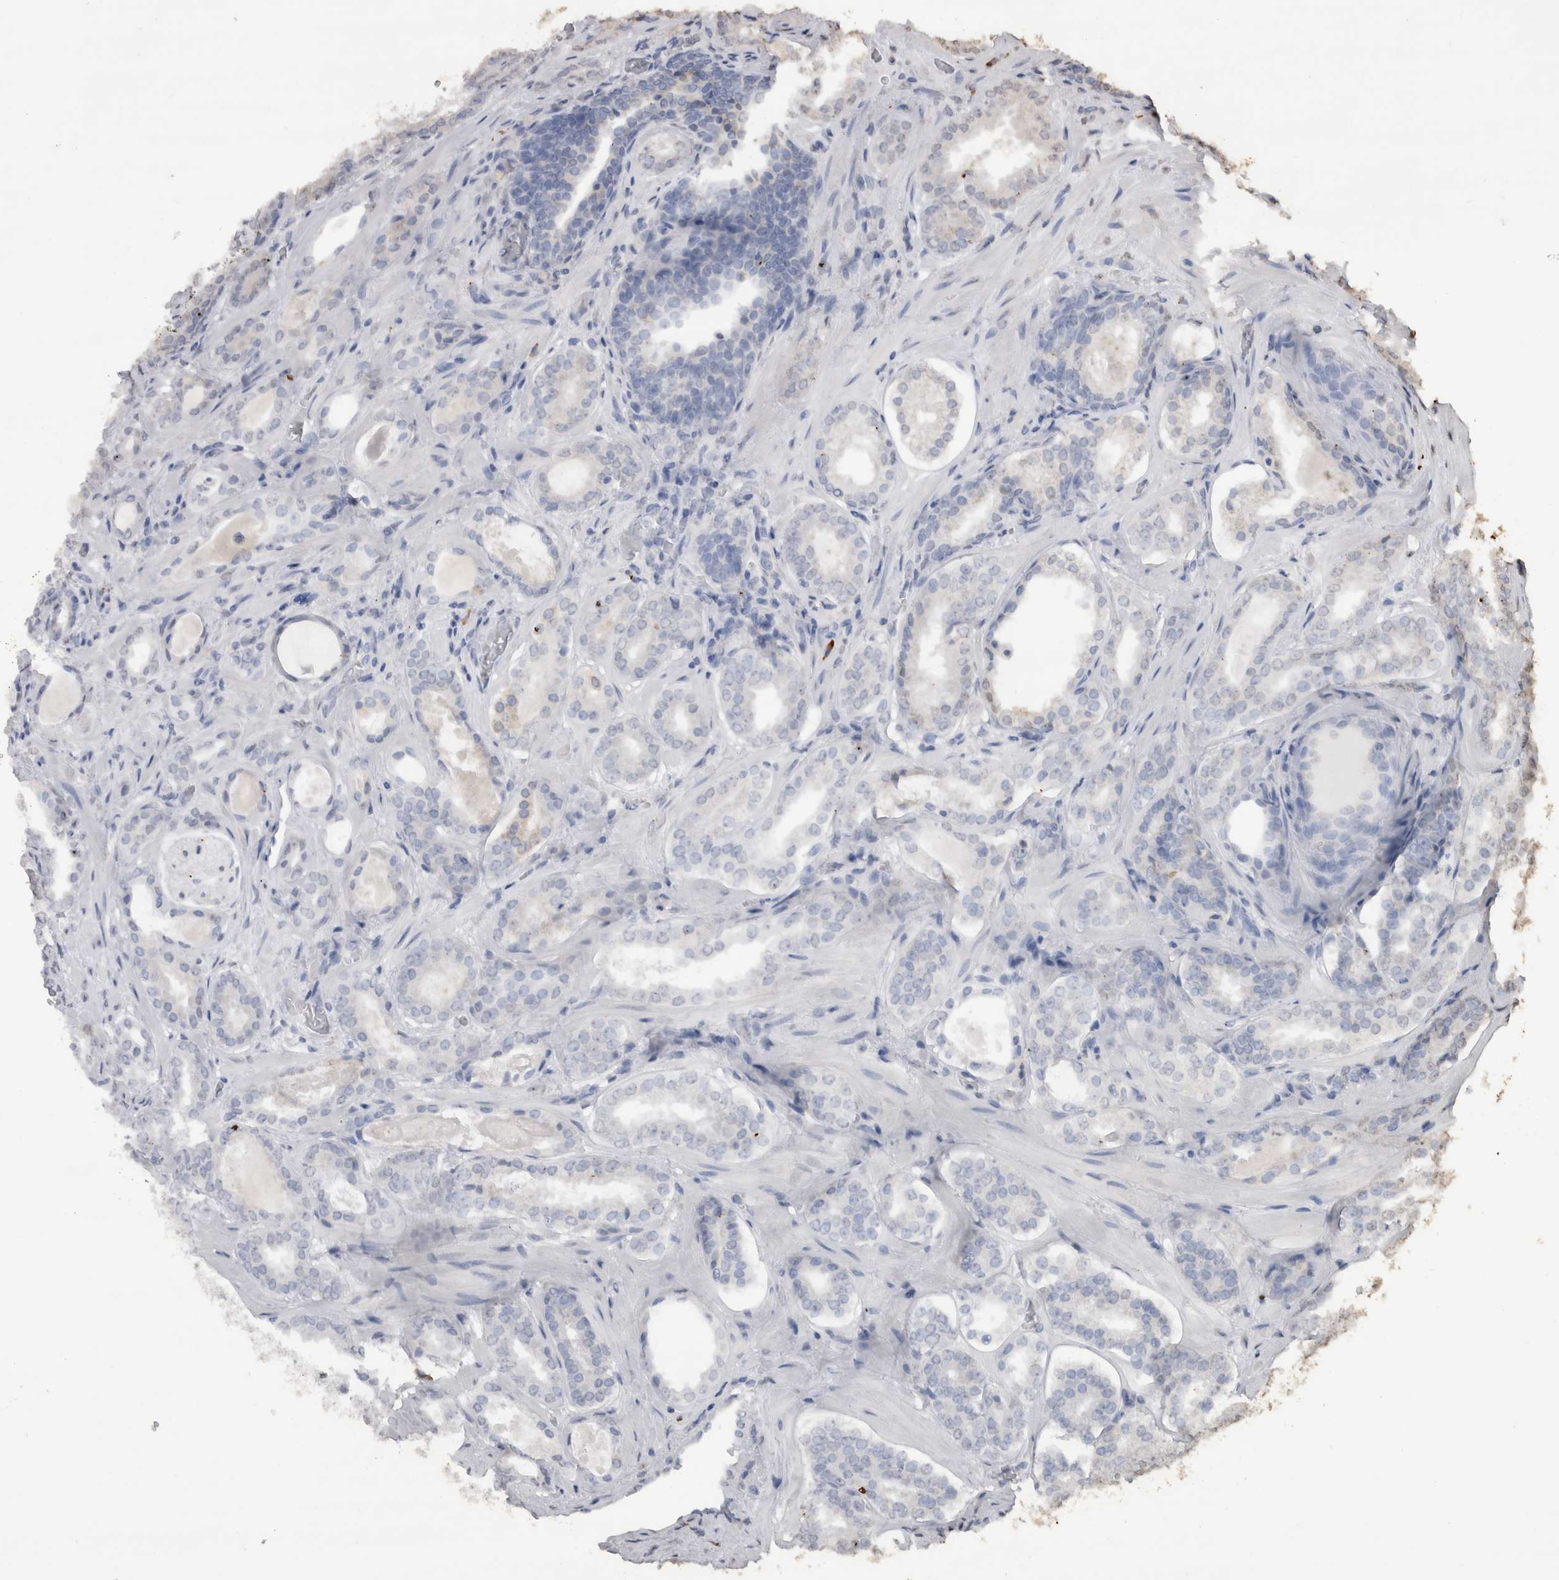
{"staining": {"intensity": "negative", "quantity": "none", "location": "none"}, "tissue": "prostate cancer", "cell_type": "Tumor cells", "image_type": "cancer", "snomed": [{"axis": "morphology", "description": "Adenocarcinoma, High grade"}, {"axis": "topography", "description": "Prostate"}], "caption": "Immunohistochemistry (IHC) of human prostate cancer (high-grade adenocarcinoma) shows no positivity in tumor cells. (Brightfield microscopy of DAB immunohistochemistry (IHC) at high magnification).", "gene": "CRELD2", "patient": {"sex": "male", "age": 60}}